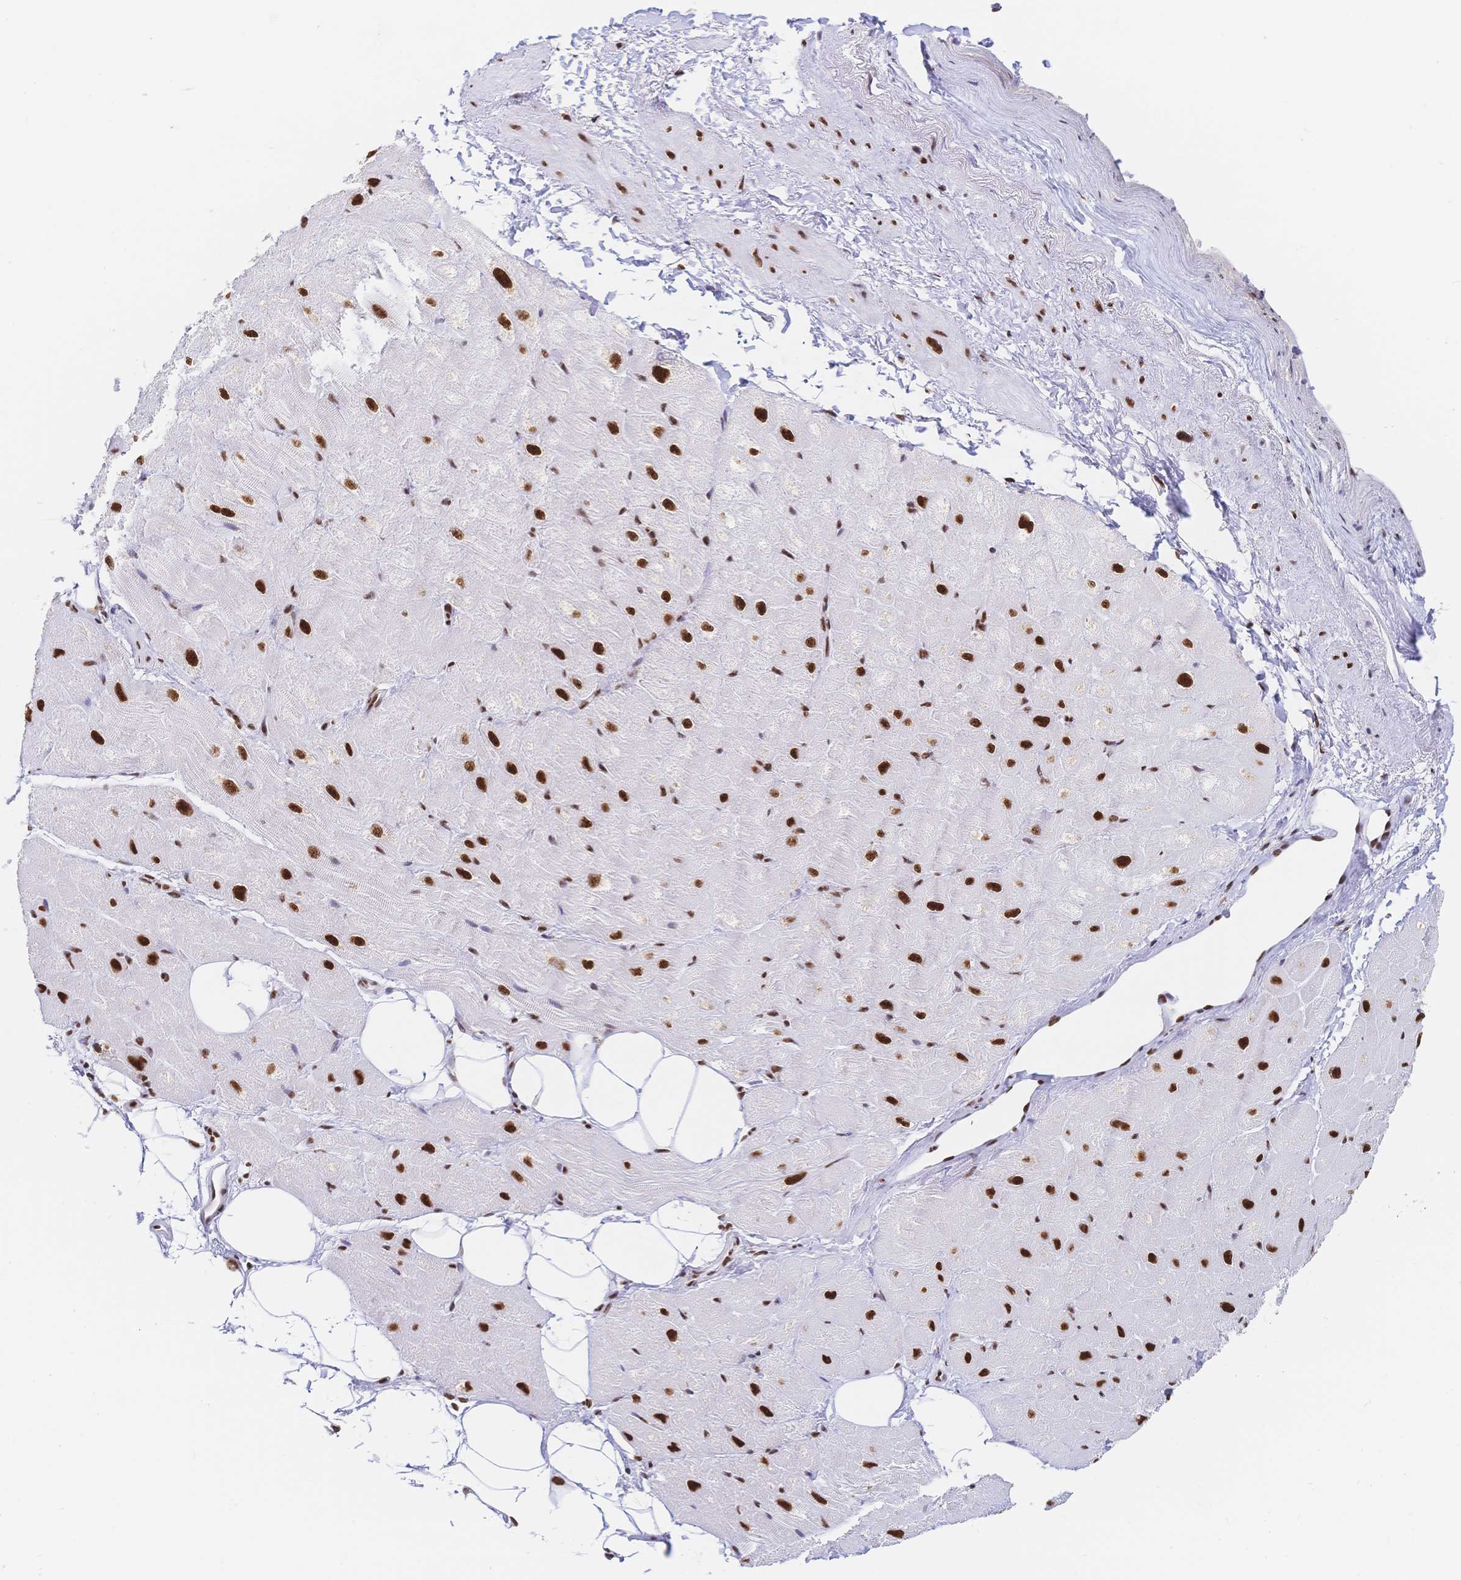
{"staining": {"intensity": "strong", "quantity": ">75%", "location": "nuclear"}, "tissue": "heart muscle", "cell_type": "Cardiomyocytes", "image_type": "normal", "snomed": [{"axis": "morphology", "description": "Normal tissue, NOS"}, {"axis": "topography", "description": "Heart"}], "caption": "Brown immunohistochemical staining in benign human heart muscle displays strong nuclear positivity in about >75% of cardiomyocytes. (DAB IHC, brown staining for protein, blue staining for nuclei).", "gene": "SRSF1", "patient": {"sex": "male", "age": 62}}